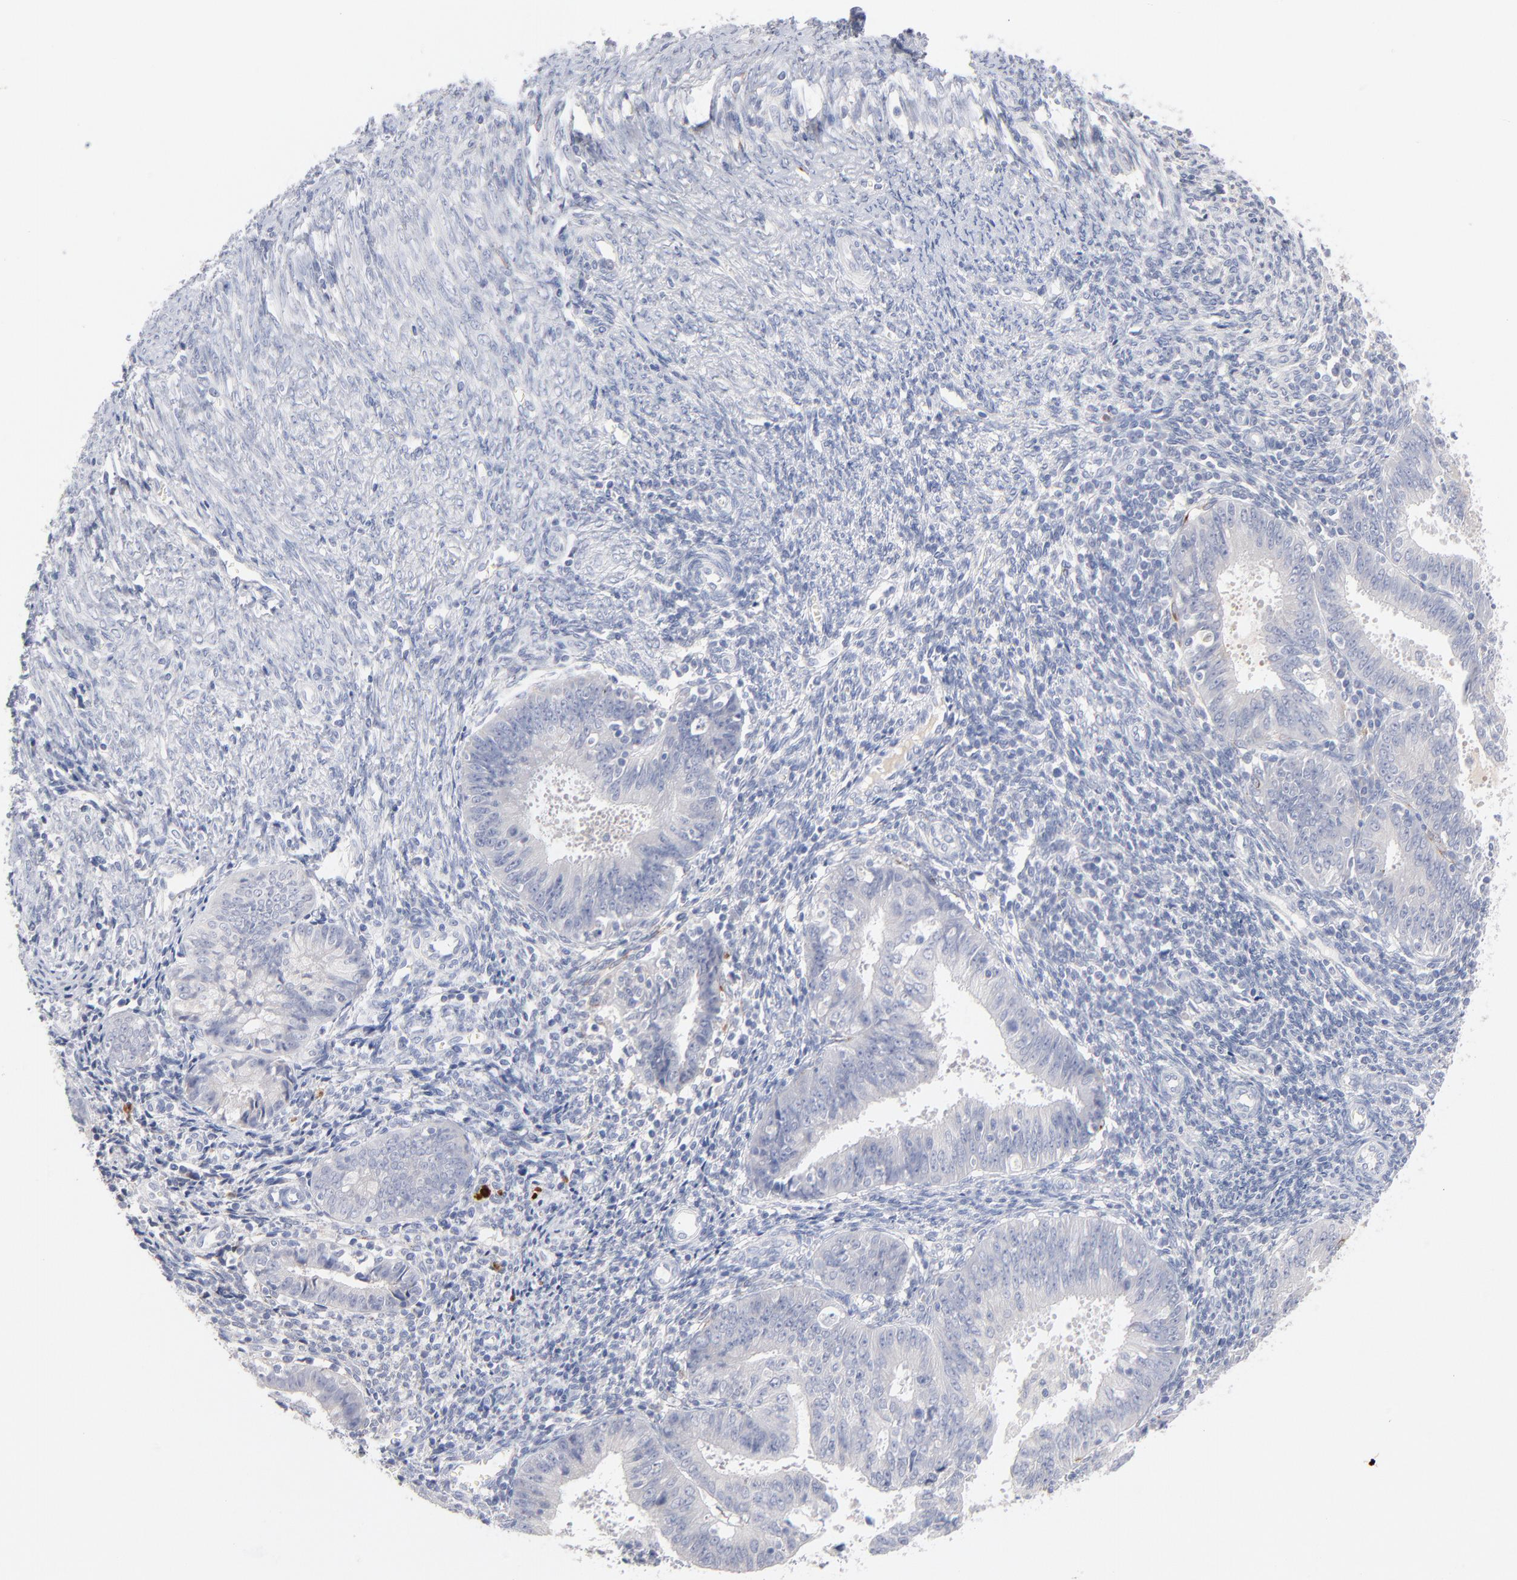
{"staining": {"intensity": "negative", "quantity": "none", "location": "none"}, "tissue": "endometrial cancer", "cell_type": "Tumor cells", "image_type": "cancer", "snomed": [{"axis": "morphology", "description": "Adenocarcinoma, NOS"}, {"axis": "topography", "description": "Endometrium"}], "caption": "Endometrial cancer was stained to show a protein in brown. There is no significant expression in tumor cells.", "gene": "F12", "patient": {"sex": "female", "age": 42}}